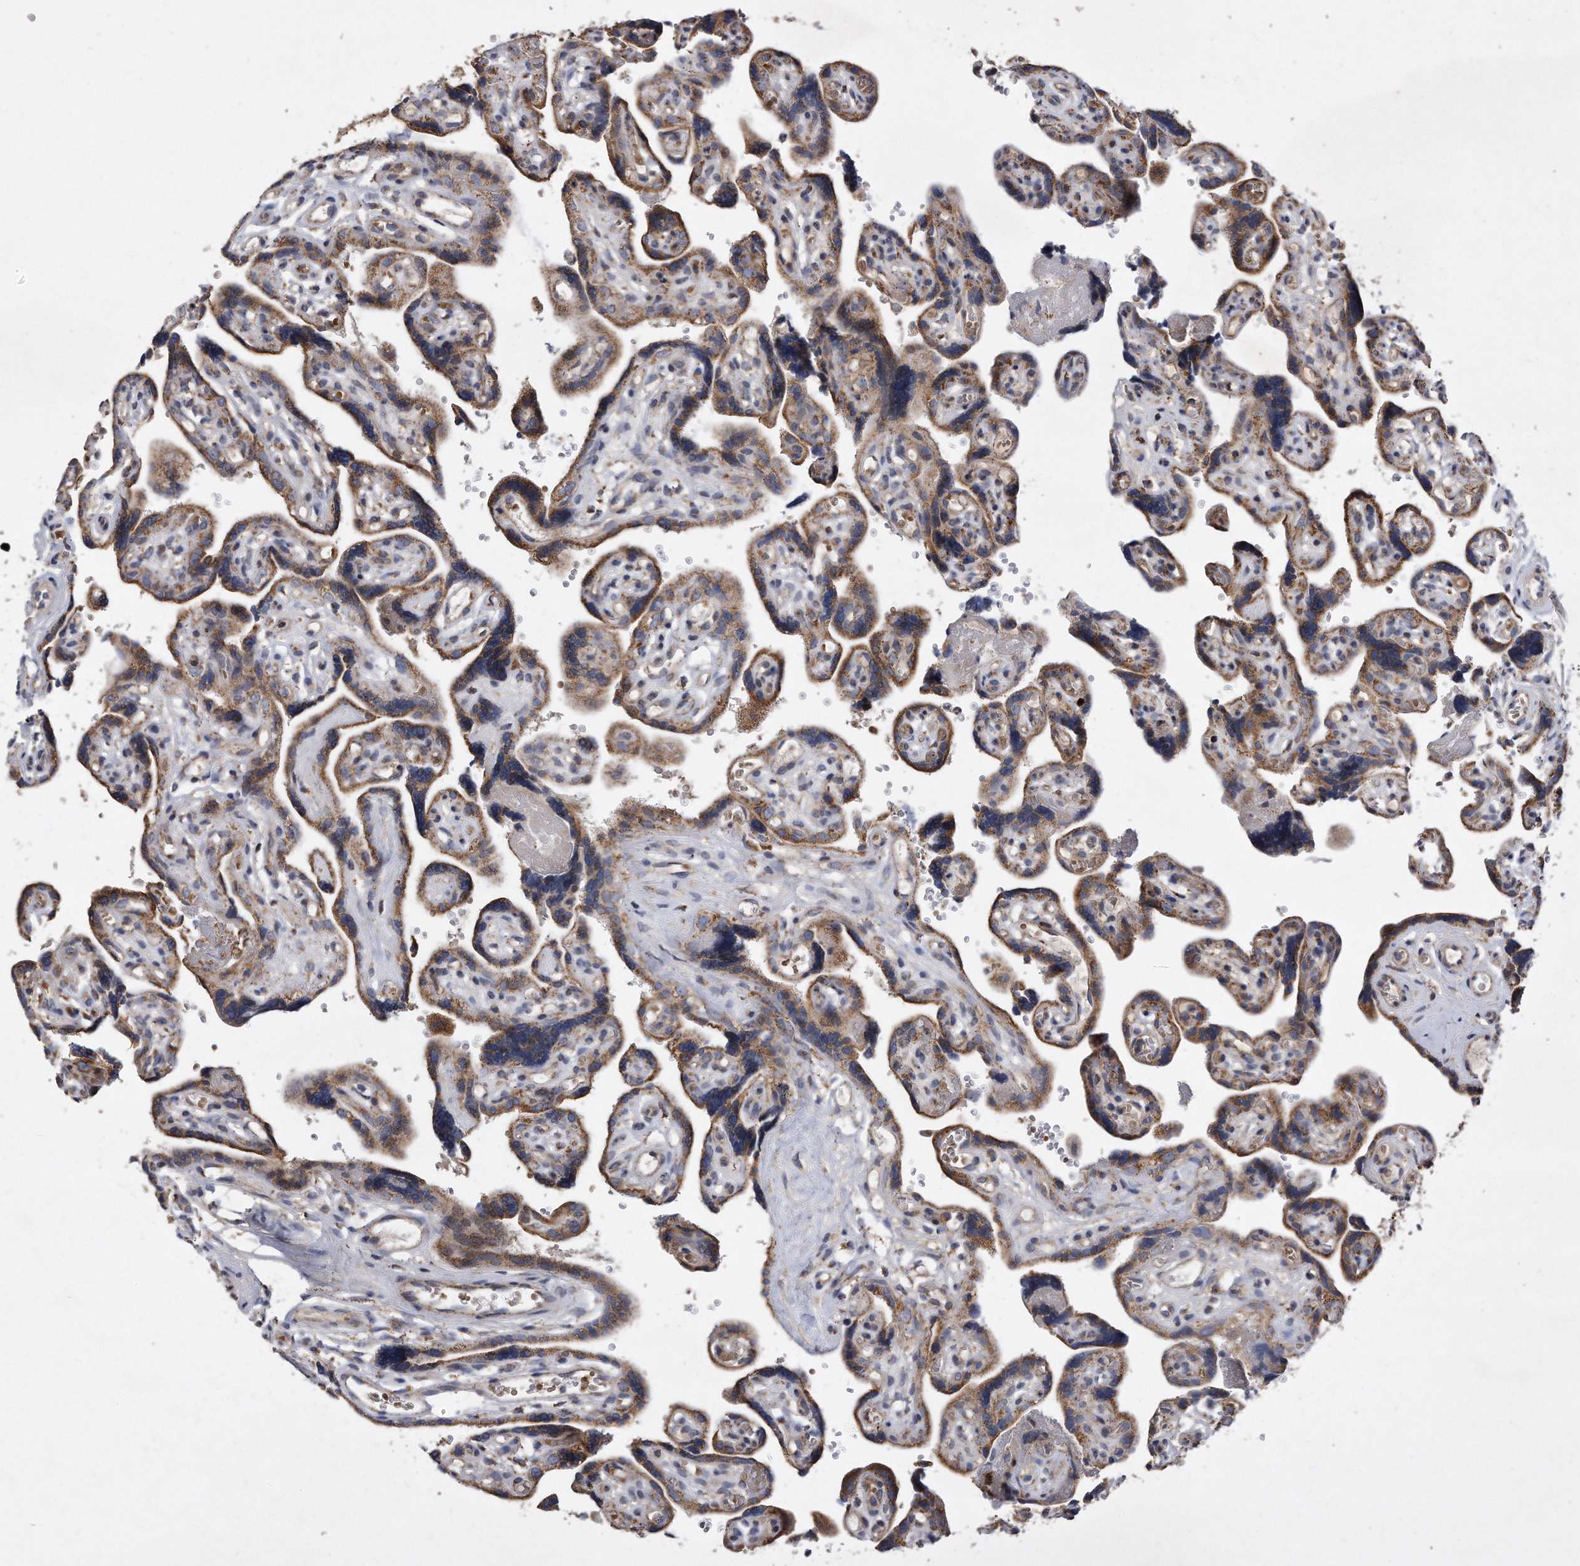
{"staining": {"intensity": "moderate", "quantity": ">75%", "location": "cytoplasmic/membranous"}, "tissue": "placenta", "cell_type": "Decidual cells", "image_type": "normal", "snomed": [{"axis": "morphology", "description": "Normal tissue, NOS"}, {"axis": "topography", "description": "Placenta"}], "caption": "Immunohistochemical staining of unremarkable human placenta demonstrates medium levels of moderate cytoplasmic/membranous expression in approximately >75% of decidual cells. (Brightfield microscopy of DAB IHC at high magnification).", "gene": "PPP5C", "patient": {"sex": "female", "age": 30}}